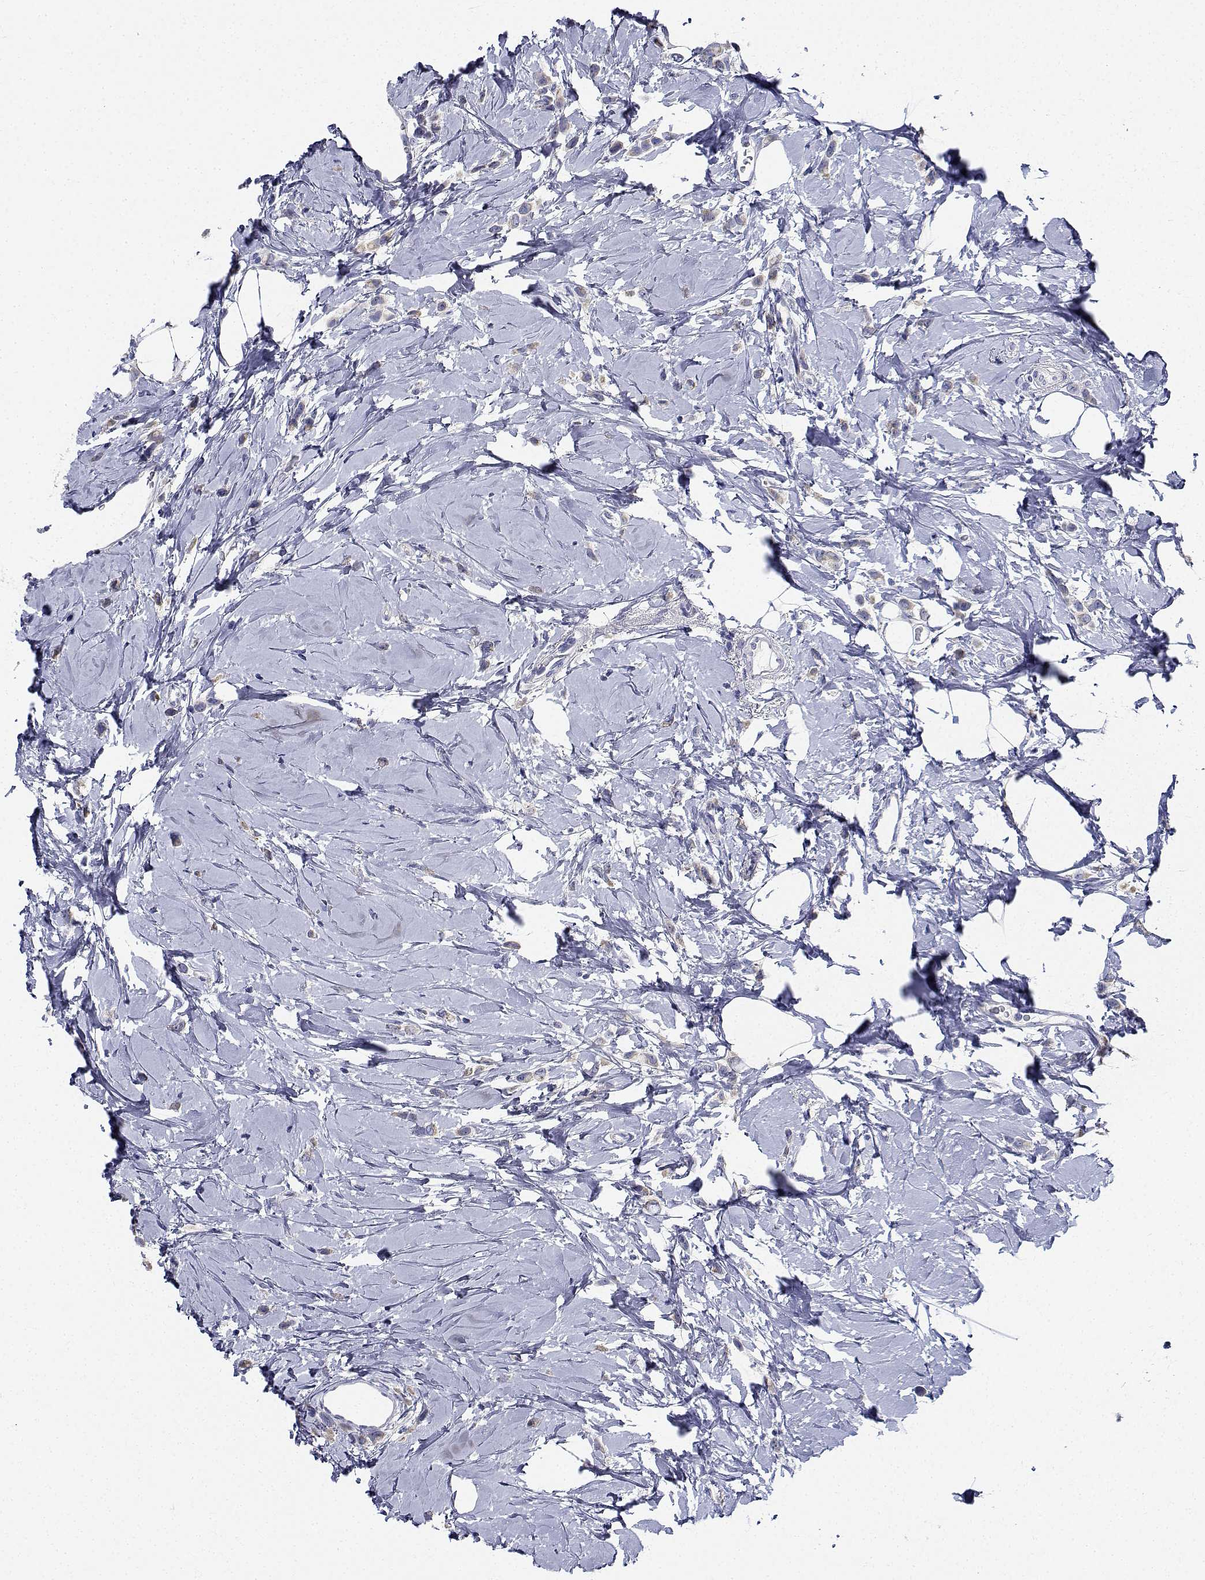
{"staining": {"intensity": "negative", "quantity": "none", "location": "none"}, "tissue": "breast cancer", "cell_type": "Tumor cells", "image_type": "cancer", "snomed": [{"axis": "morphology", "description": "Lobular carcinoma"}, {"axis": "topography", "description": "Breast"}], "caption": "This image is of lobular carcinoma (breast) stained with IHC to label a protein in brown with the nuclei are counter-stained blue. There is no expression in tumor cells.", "gene": "CDHR3", "patient": {"sex": "female", "age": 66}}